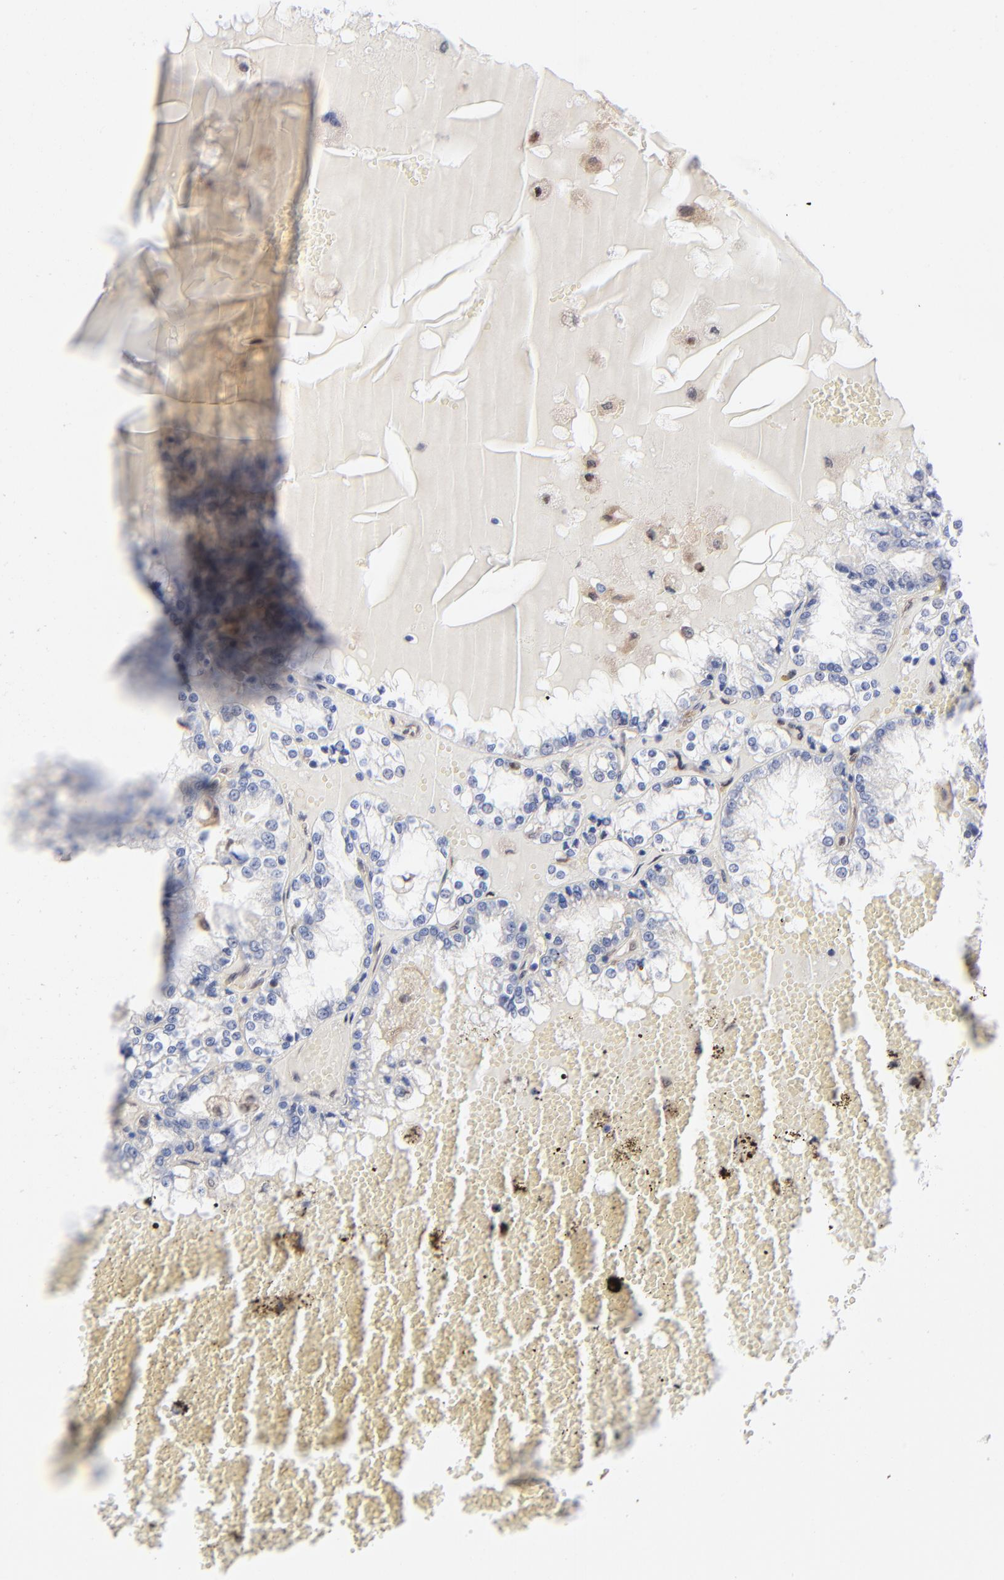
{"staining": {"intensity": "negative", "quantity": "none", "location": "none"}, "tissue": "renal cancer", "cell_type": "Tumor cells", "image_type": "cancer", "snomed": [{"axis": "morphology", "description": "Adenocarcinoma, NOS"}, {"axis": "topography", "description": "Kidney"}], "caption": "Human renal adenocarcinoma stained for a protein using IHC reveals no positivity in tumor cells.", "gene": "ARRB1", "patient": {"sex": "female", "age": 56}}